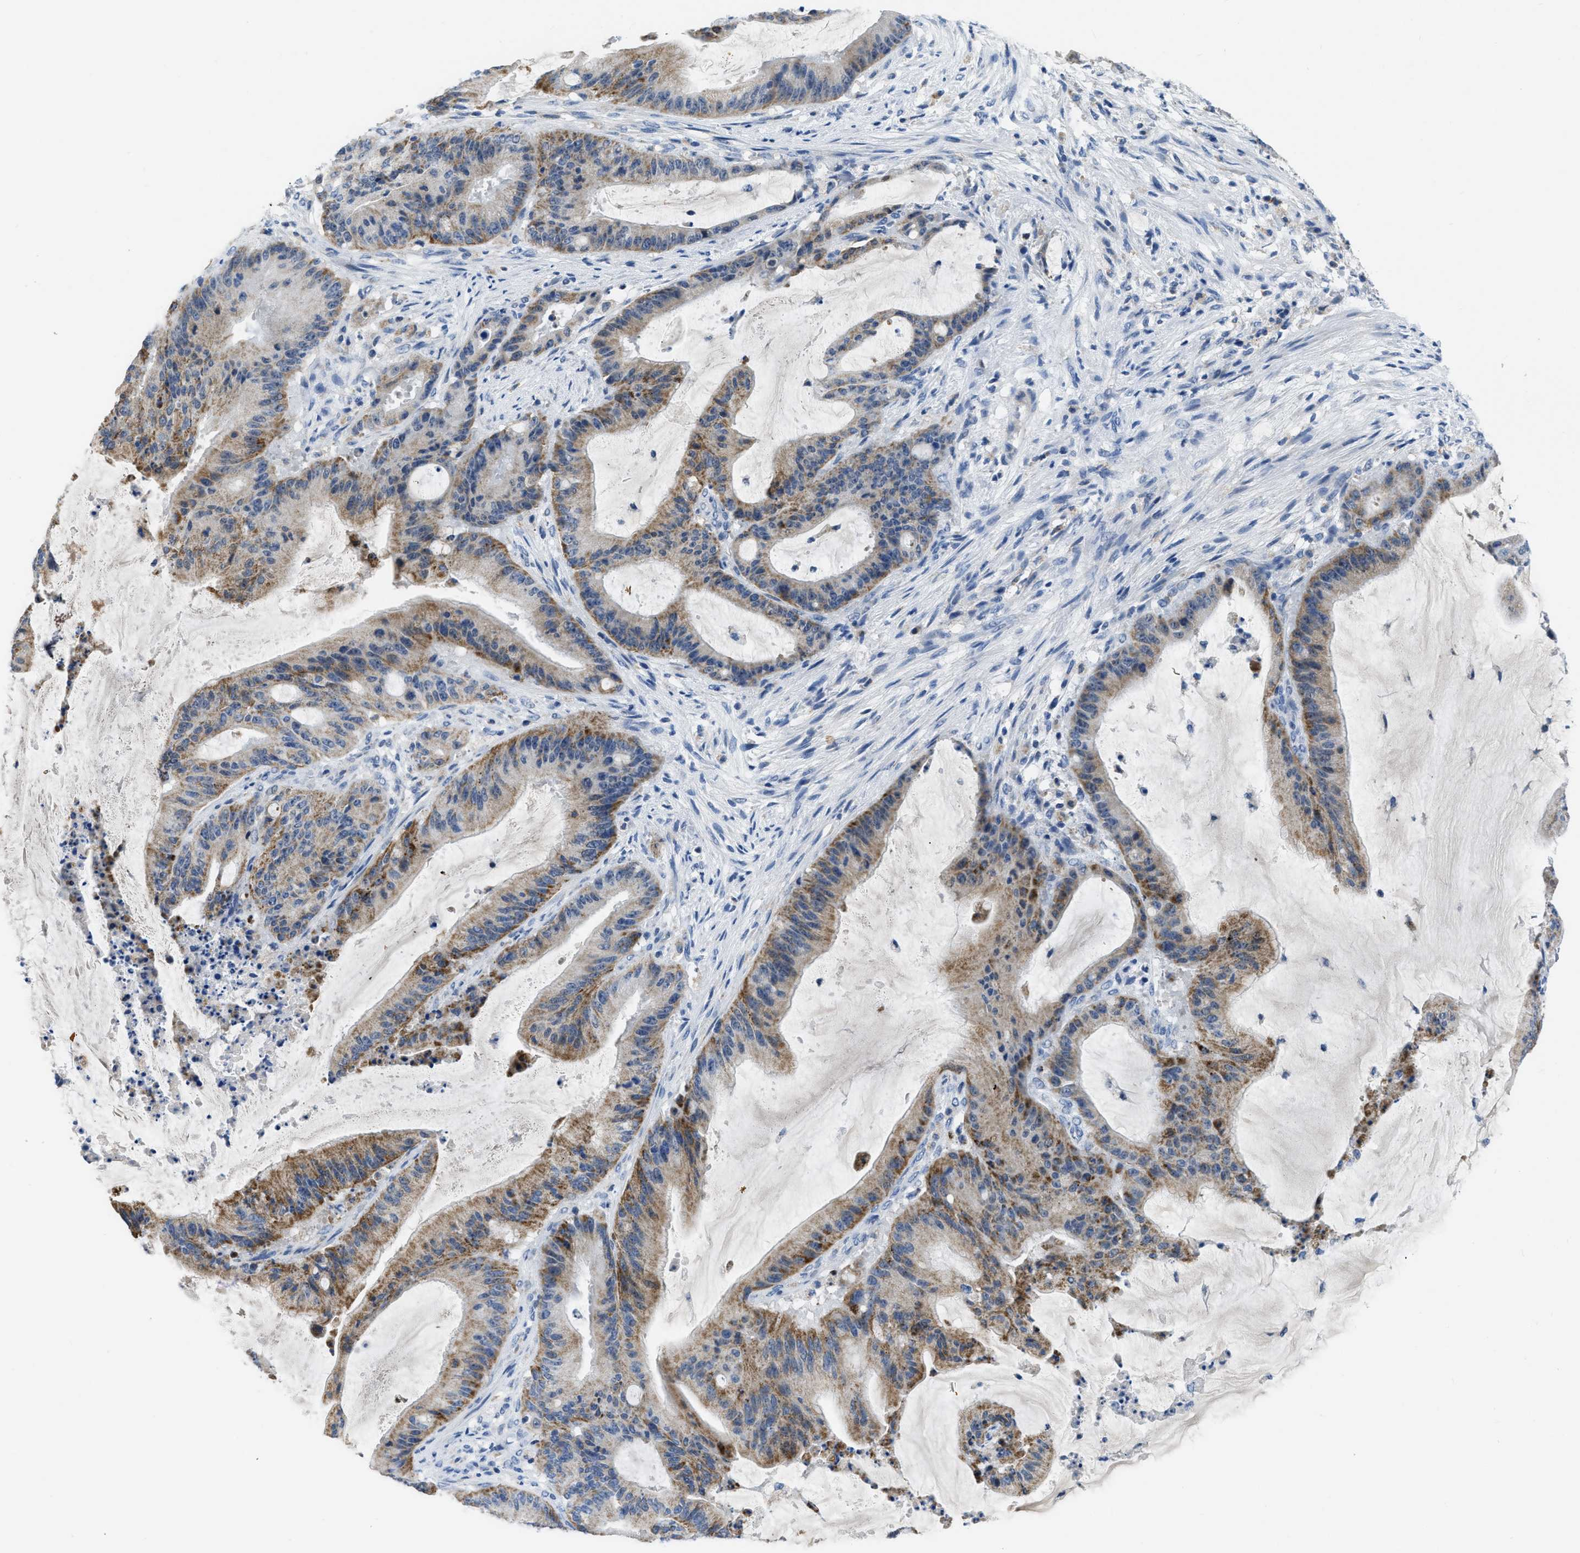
{"staining": {"intensity": "moderate", "quantity": ">75%", "location": "cytoplasmic/membranous"}, "tissue": "liver cancer", "cell_type": "Tumor cells", "image_type": "cancer", "snomed": [{"axis": "morphology", "description": "Normal tissue, NOS"}, {"axis": "morphology", "description": "Cholangiocarcinoma"}, {"axis": "topography", "description": "Liver"}, {"axis": "topography", "description": "Peripheral nerve tissue"}], "caption": "High-power microscopy captured an IHC histopathology image of liver cancer (cholangiocarcinoma), revealing moderate cytoplasmic/membranous positivity in approximately >75% of tumor cells.", "gene": "ETFA", "patient": {"sex": "female", "age": 73}}